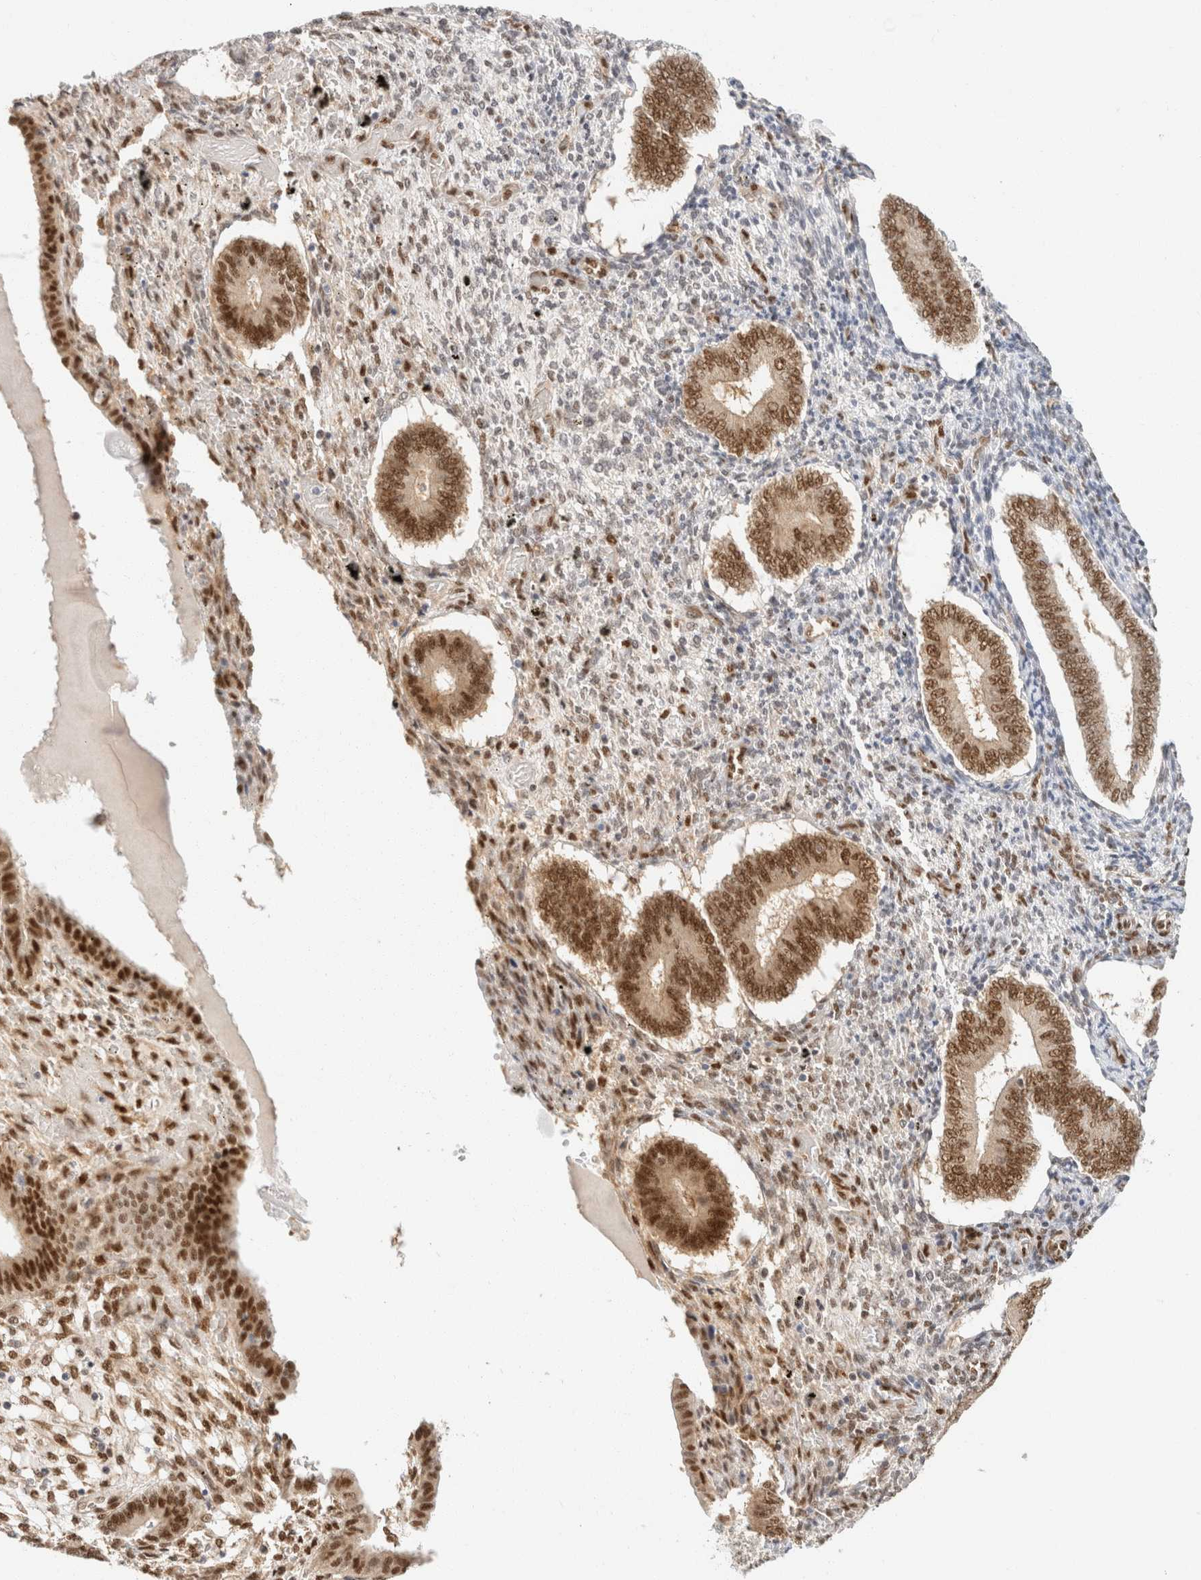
{"staining": {"intensity": "moderate", "quantity": ">75%", "location": "nuclear"}, "tissue": "endometrium", "cell_type": "Cells in endometrial stroma", "image_type": "normal", "snomed": [{"axis": "morphology", "description": "Normal tissue, NOS"}, {"axis": "topography", "description": "Endometrium"}], "caption": "Endometrium stained with a brown dye reveals moderate nuclear positive expression in about >75% of cells in endometrial stroma.", "gene": "ZNF768", "patient": {"sex": "female", "age": 42}}